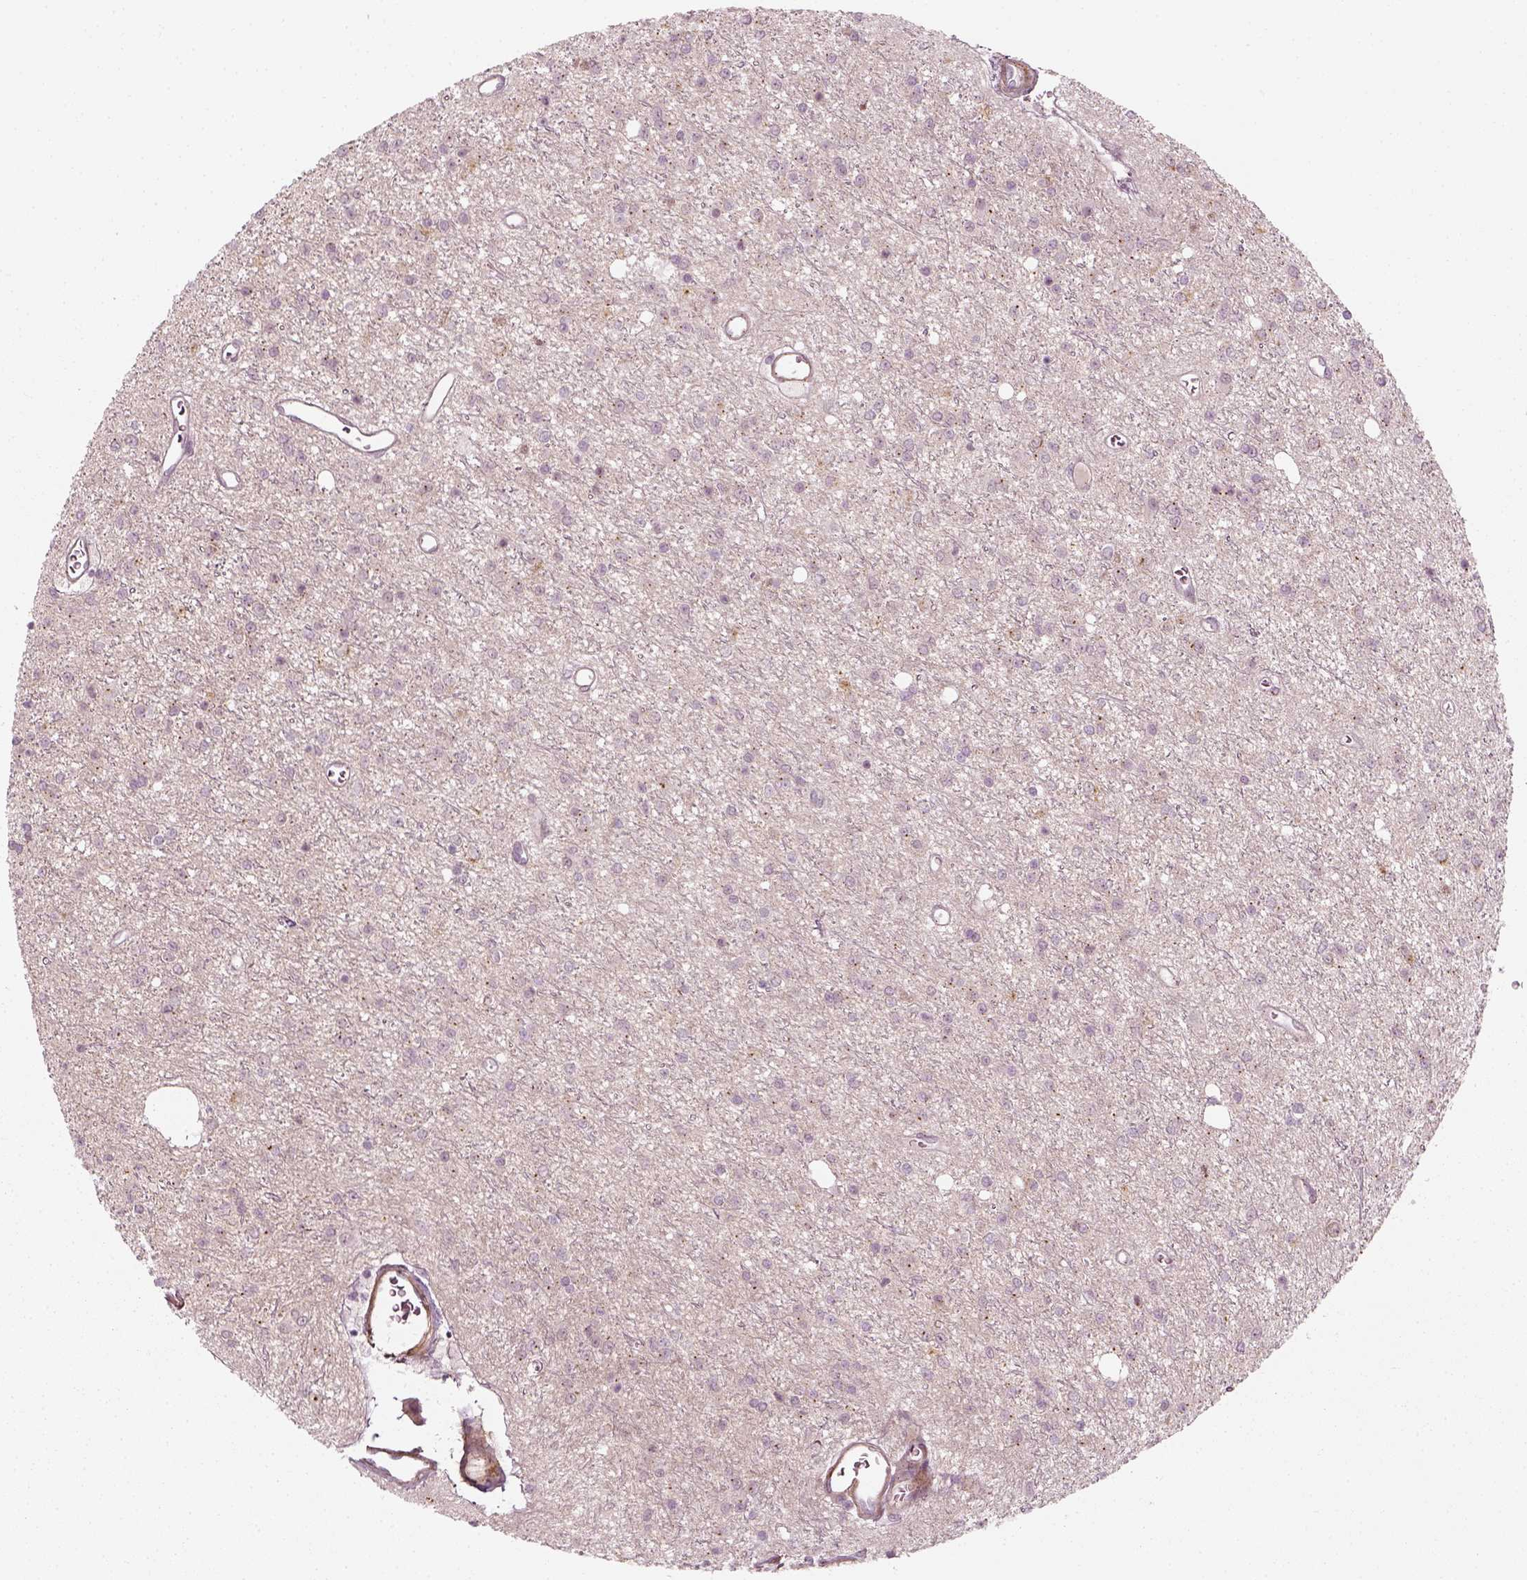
{"staining": {"intensity": "negative", "quantity": "none", "location": "none"}, "tissue": "glioma", "cell_type": "Tumor cells", "image_type": "cancer", "snomed": [{"axis": "morphology", "description": "Glioma, malignant, Low grade"}, {"axis": "topography", "description": "Brain"}], "caption": "Tumor cells show no significant expression in glioma.", "gene": "MLIP", "patient": {"sex": "female", "age": 45}}